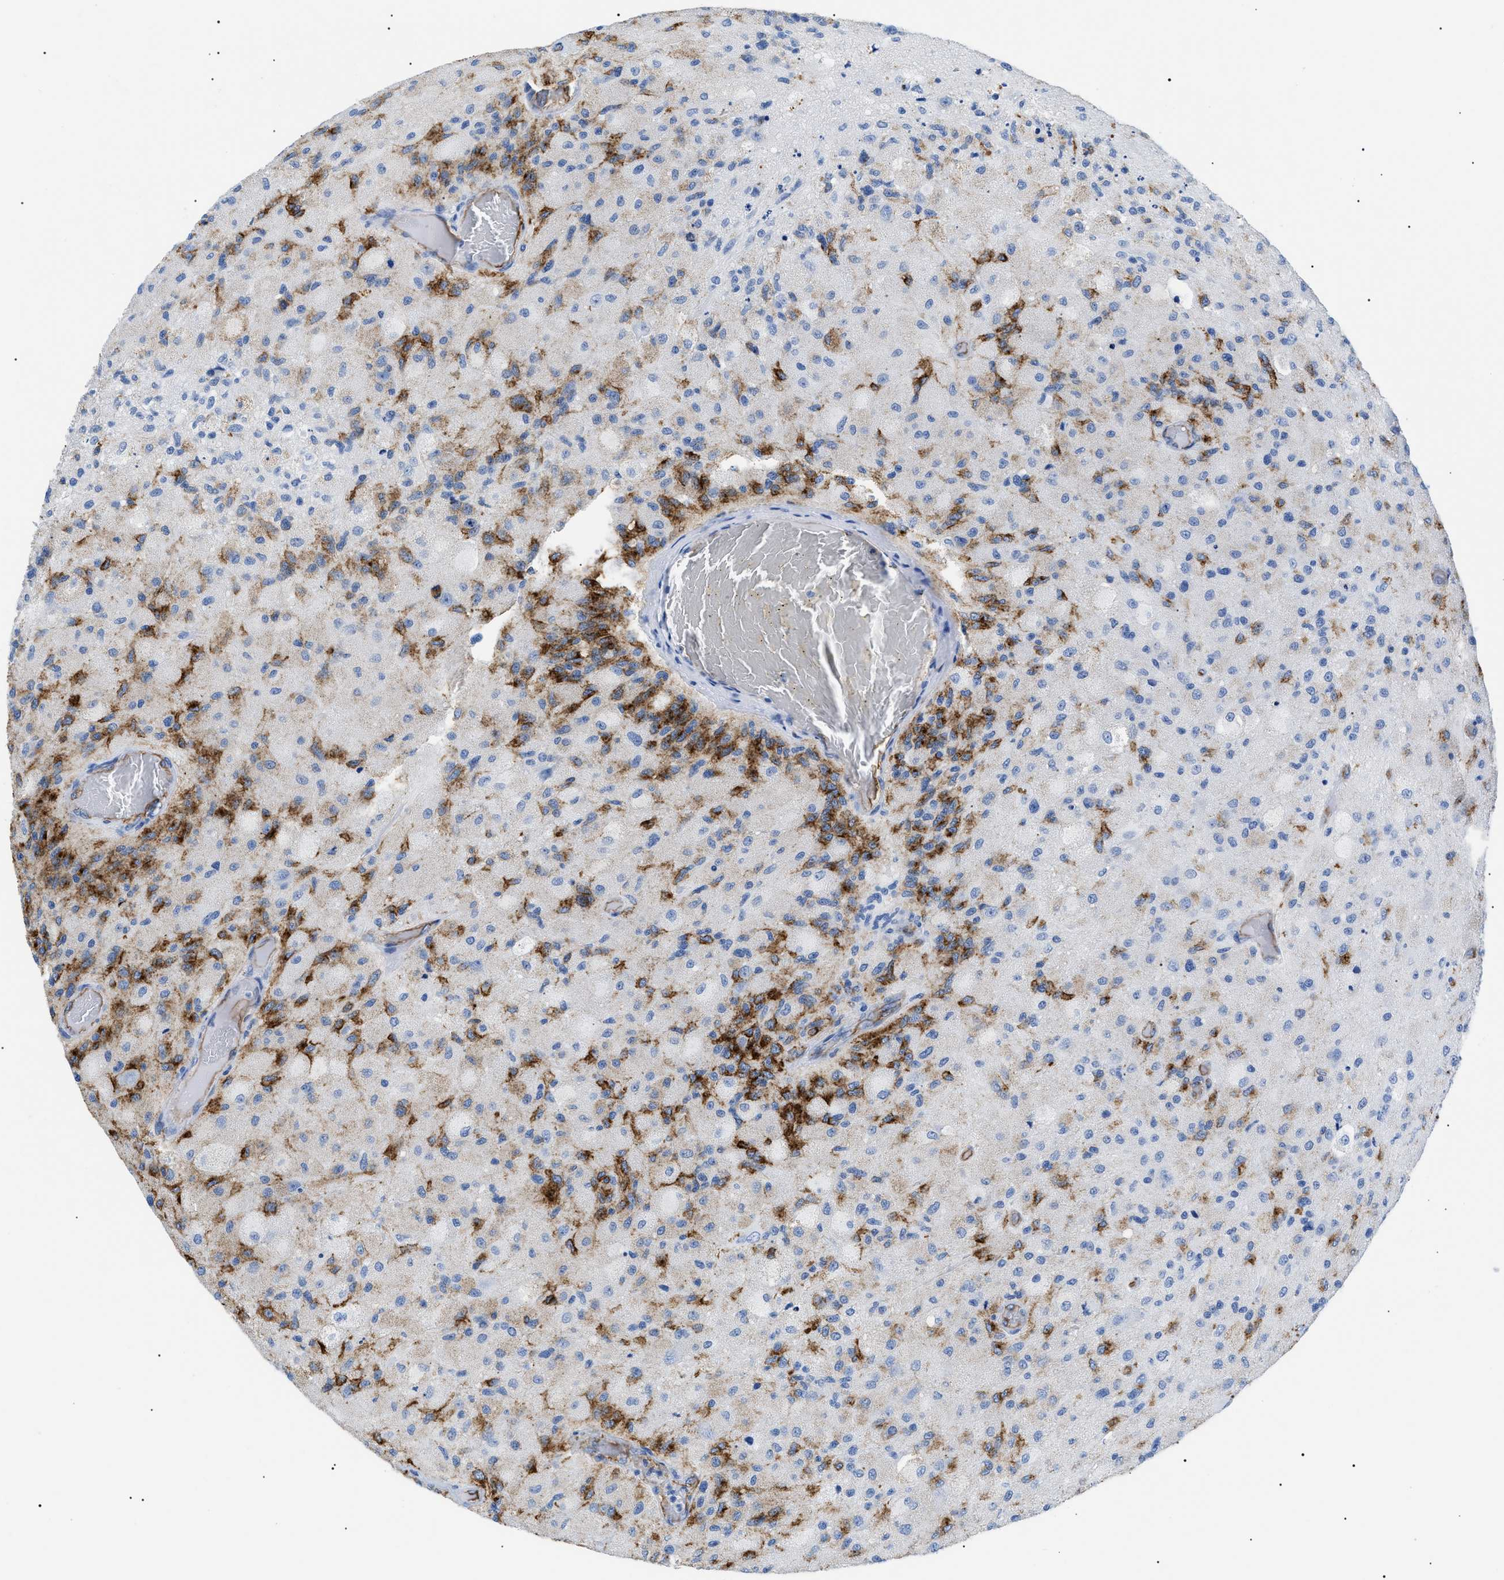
{"staining": {"intensity": "strong", "quantity": "25%-75%", "location": "cytoplasmic/membranous"}, "tissue": "glioma", "cell_type": "Tumor cells", "image_type": "cancer", "snomed": [{"axis": "morphology", "description": "Normal tissue, NOS"}, {"axis": "morphology", "description": "Glioma, malignant, High grade"}, {"axis": "topography", "description": "Cerebral cortex"}], "caption": "Brown immunohistochemical staining in human malignant glioma (high-grade) reveals strong cytoplasmic/membranous positivity in about 25%-75% of tumor cells.", "gene": "PODXL", "patient": {"sex": "male", "age": 77}}